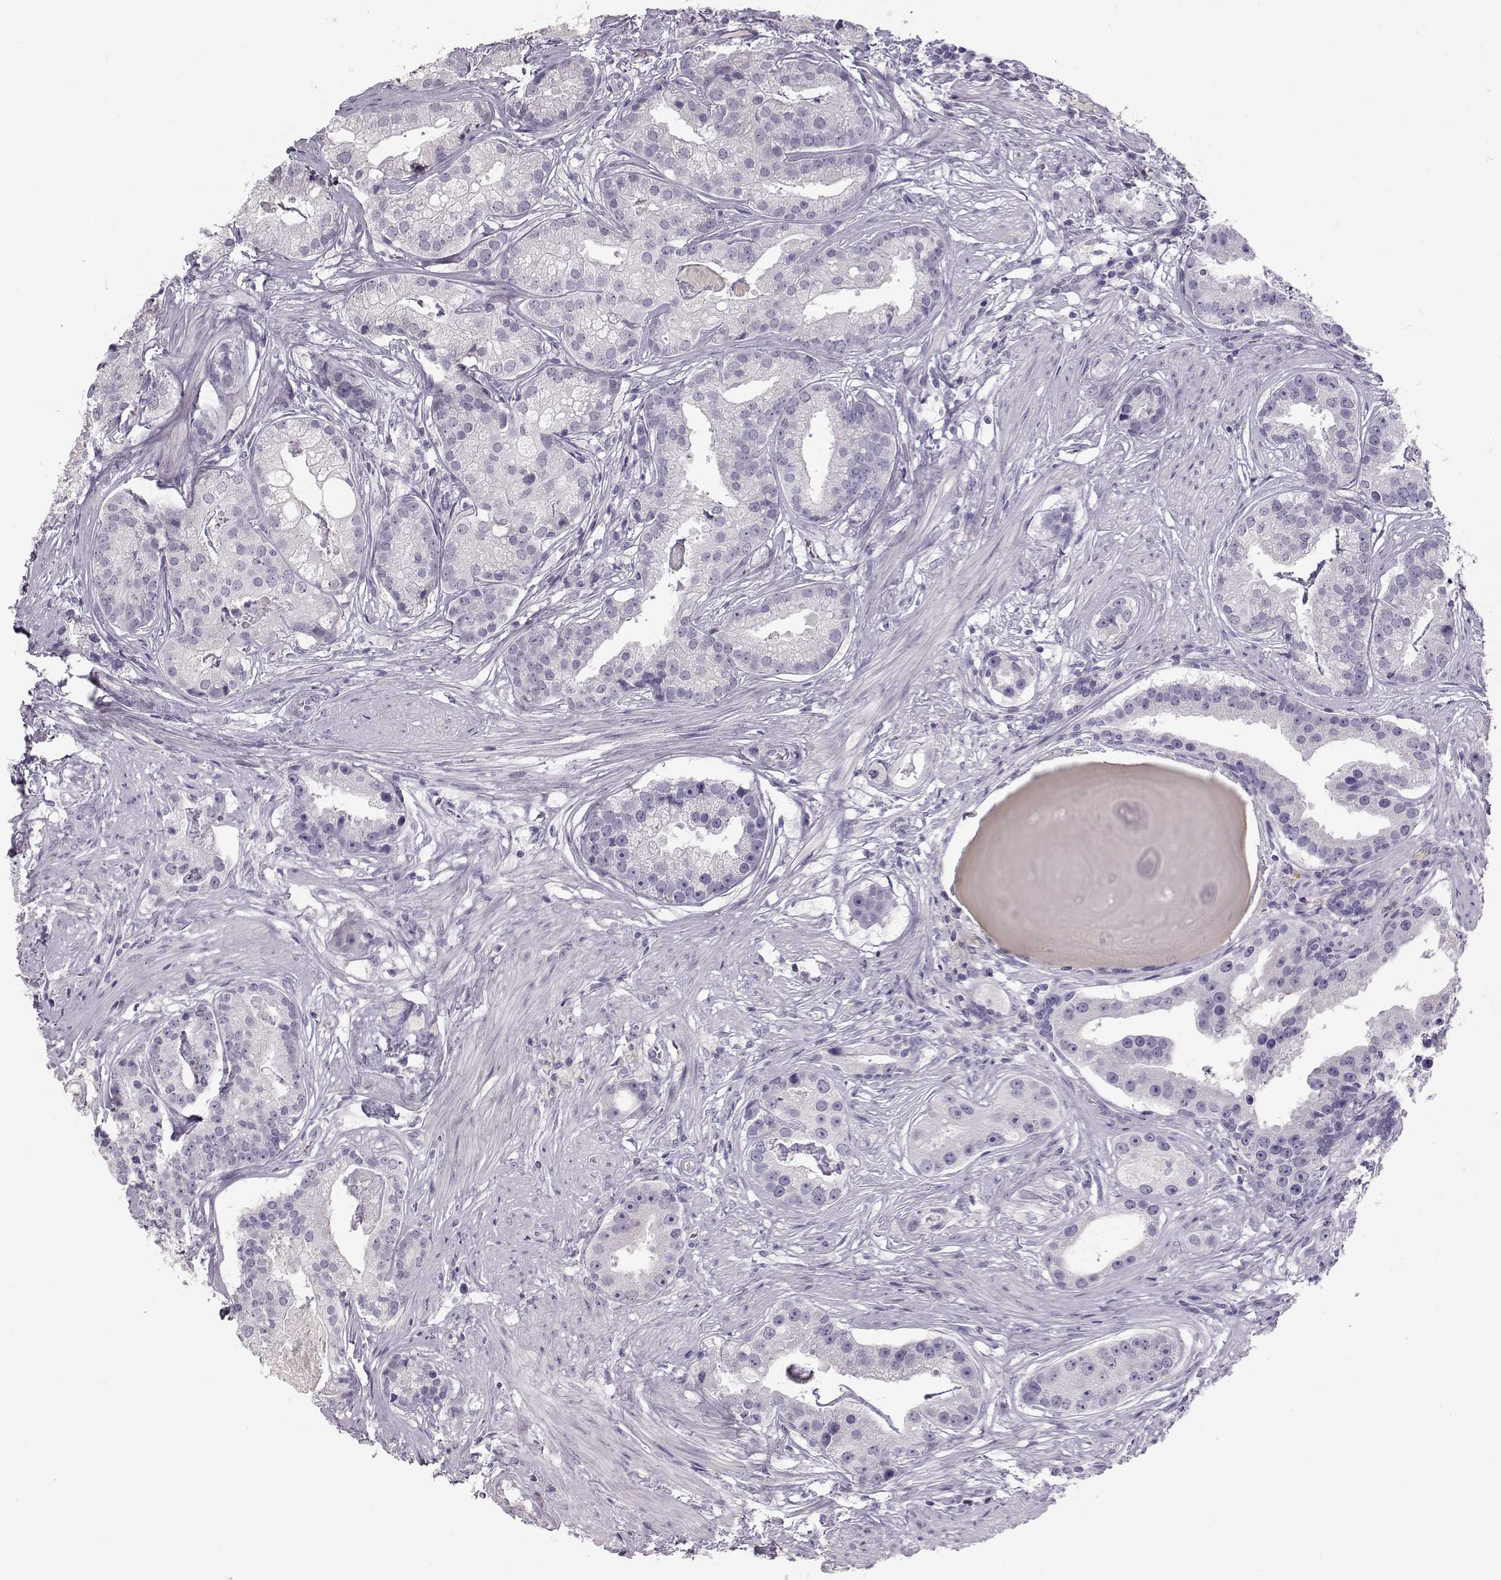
{"staining": {"intensity": "negative", "quantity": "none", "location": "none"}, "tissue": "prostate cancer", "cell_type": "Tumor cells", "image_type": "cancer", "snomed": [{"axis": "morphology", "description": "Adenocarcinoma, NOS"}, {"axis": "topography", "description": "Prostate and seminal vesicle, NOS"}, {"axis": "topography", "description": "Prostate"}], "caption": "There is no significant staining in tumor cells of prostate adenocarcinoma.", "gene": "NUTM1", "patient": {"sex": "male", "age": 44}}